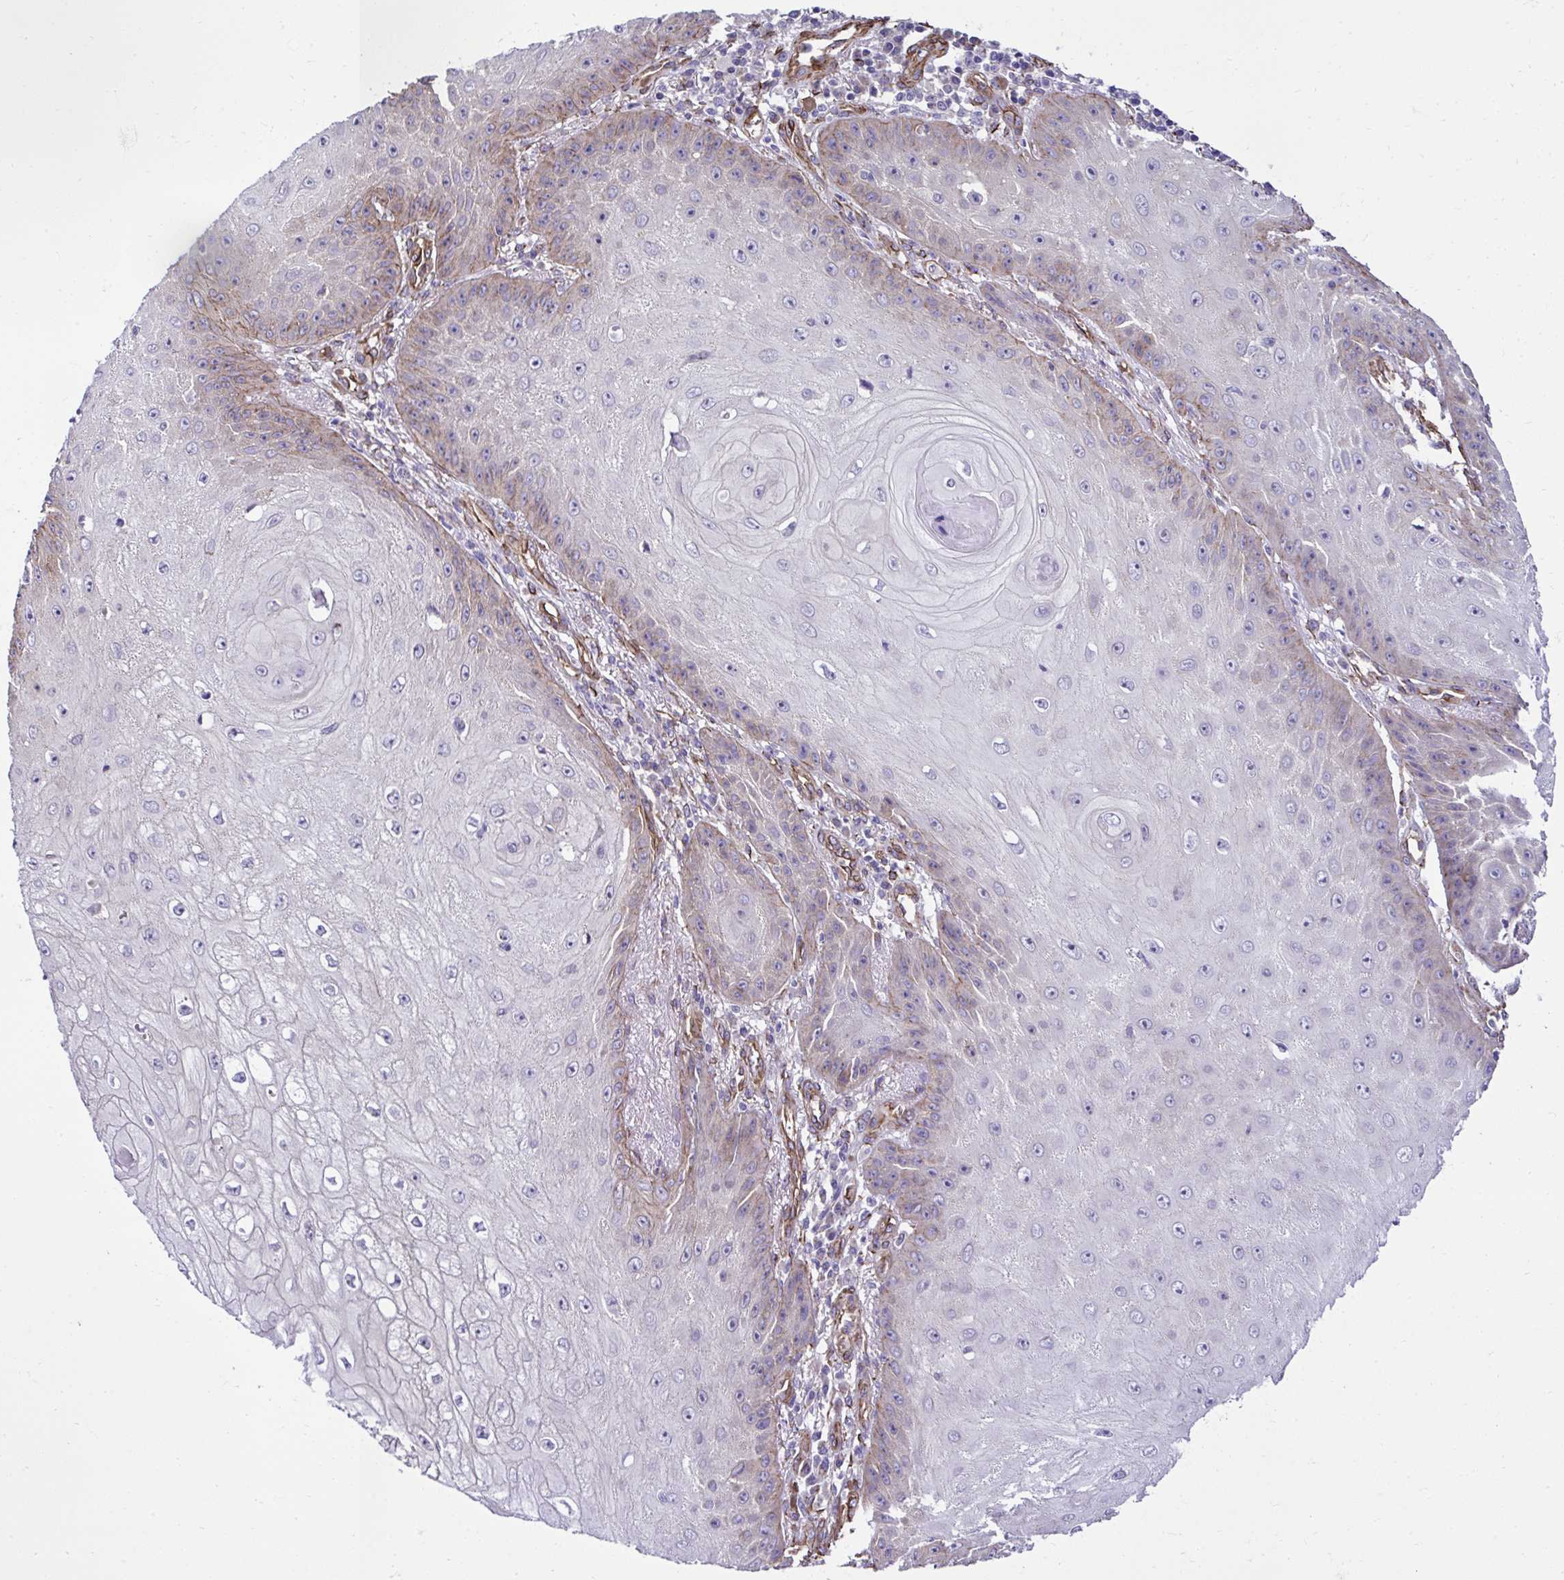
{"staining": {"intensity": "weak", "quantity": "25%-75%", "location": "cytoplasmic/membranous"}, "tissue": "skin cancer", "cell_type": "Tumor cells", "image_type": "cancer", "snomed": [{"axis": "morphology", "description": "Squamous cell carcinoma, NOS"}, {"axis": "topography", "description": "Skin"}], "caption": "The image displays a brown stain indicating the presence of a protein in the cytoplasmic/membranous of tumor cells in skin squamous cell carcinoma.", "gene": "TRIM52", "patient": {"sex": "male", "age": 70}}